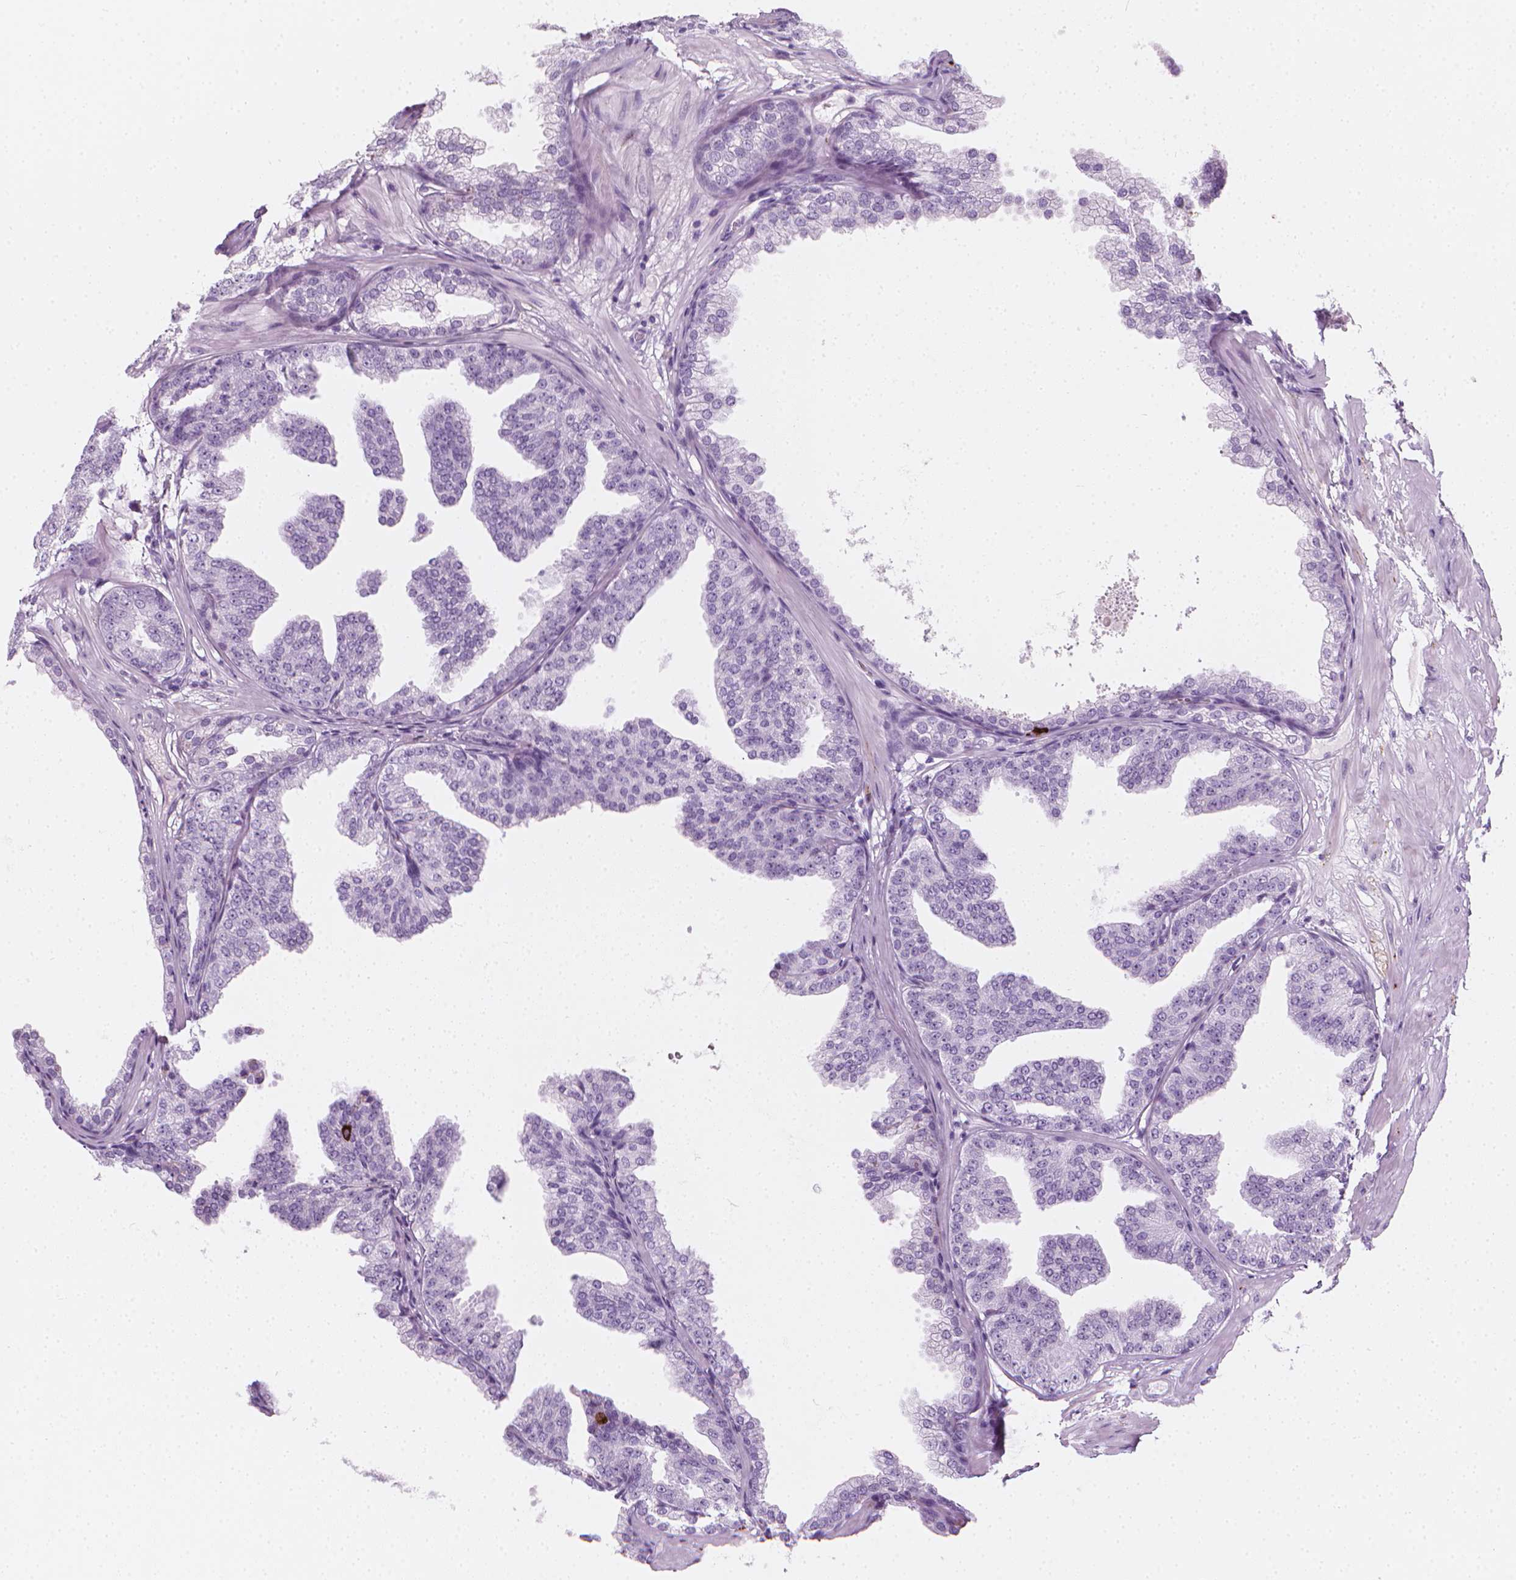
{"staining": {"intensity": "negative", "quantity": "none", "location": "none"}, "tissue": "prostate", "cell_type": "Glandular cells", "image_type": "normal", "snomed": [{"axis": "morphology", "description": "Normal tissue, NOS"}, {"axis": "topography", "description": "Prostate"}], "caption": "Immunohistochemistry of normal prostate demonstrates no staining in glandular cells.", "gene": "SCG3", "patient": {"sex": "male", "age": 37}}